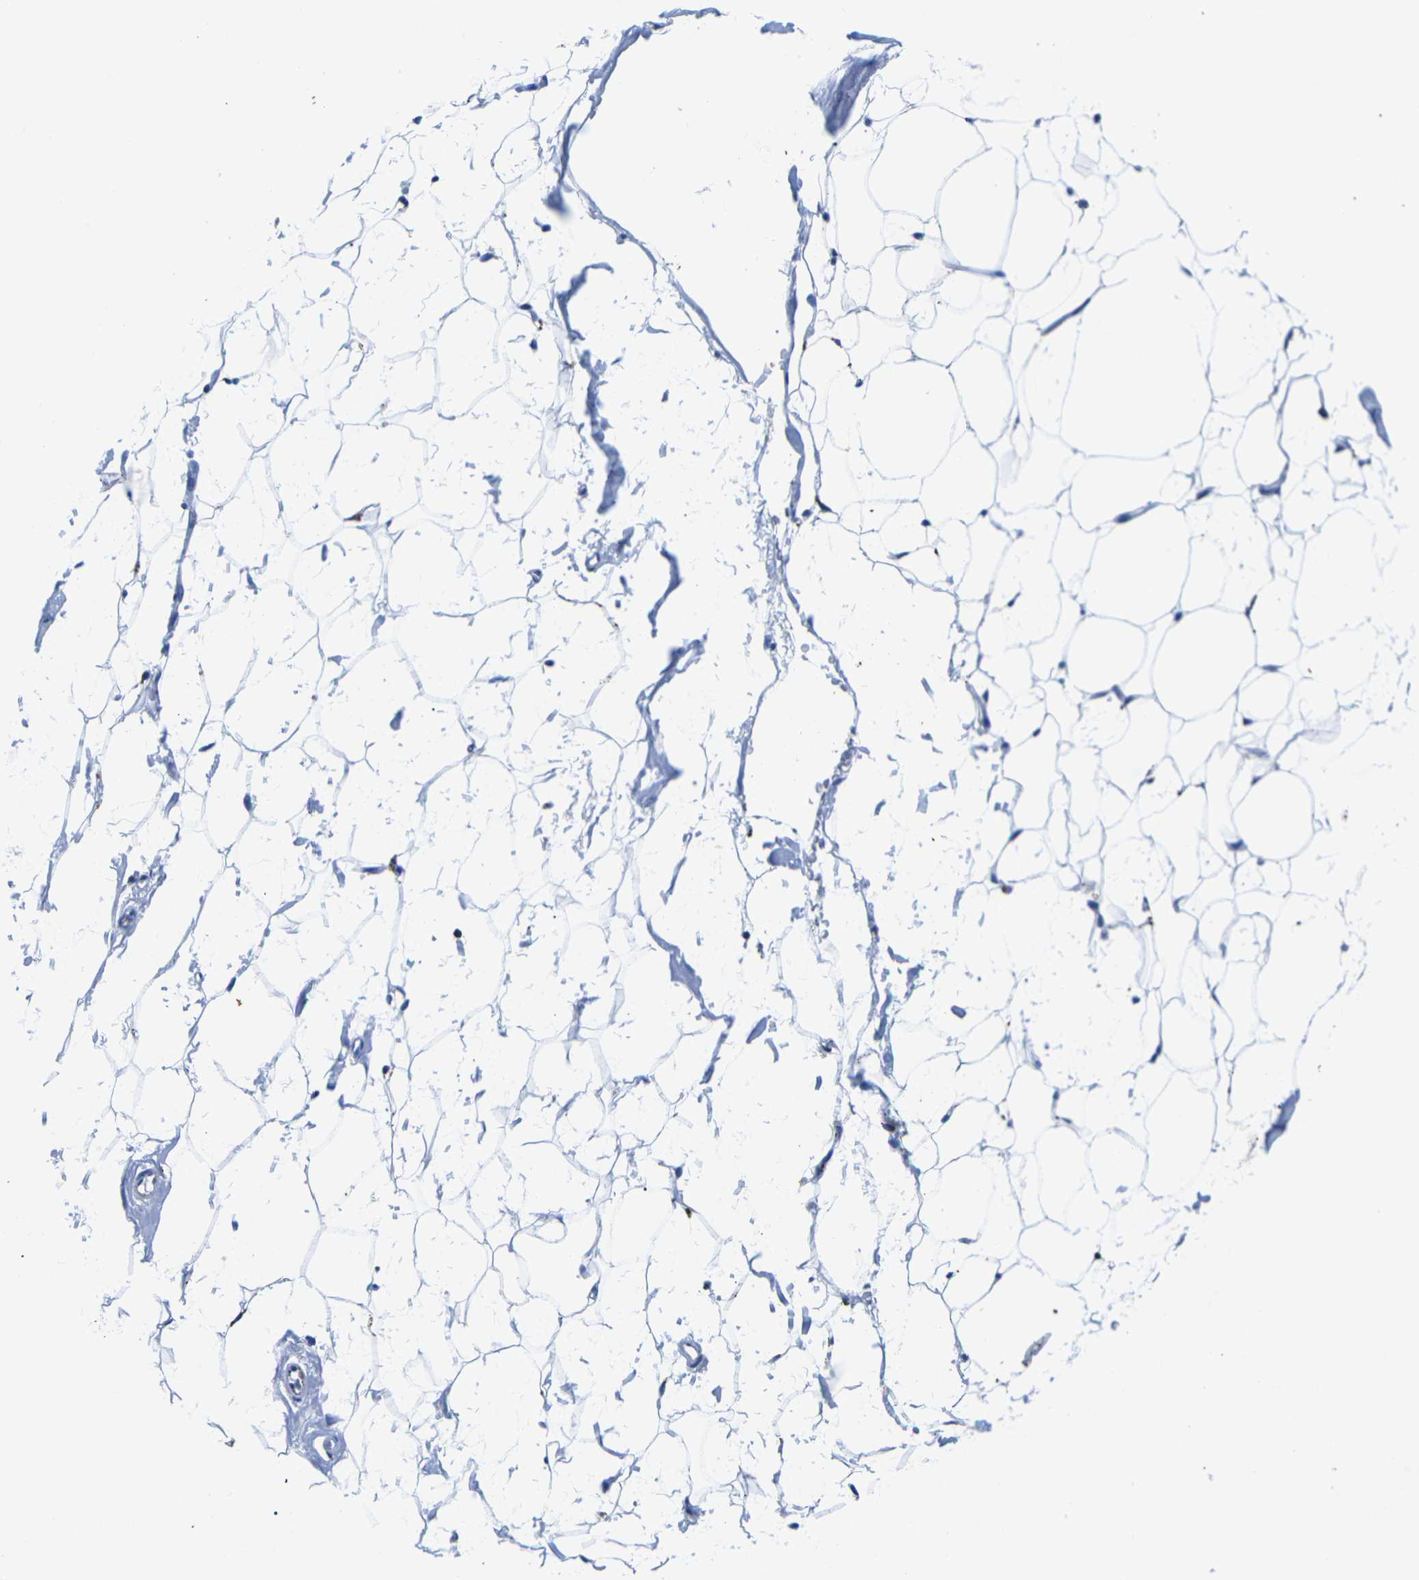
{"staining": {"intensity": "negative", "quantity": "none", "location": "none"}, "tissue": "adipose tissue", "cell_type": "Adipocytes", "image_type": "normal", "snomed": [{"axis": "morphology", "description": "Normal tissue, NOS"}, {"axis": "topography", "description": "Breast"}, {"axis": "topography", "description": "Soft tissue"}], "caption": "The histopathology image reveals no significant positivity in adipocytes of adipose tissue.", "gene": "CTSW", "patient": {"sex": "female", "age": 75}}